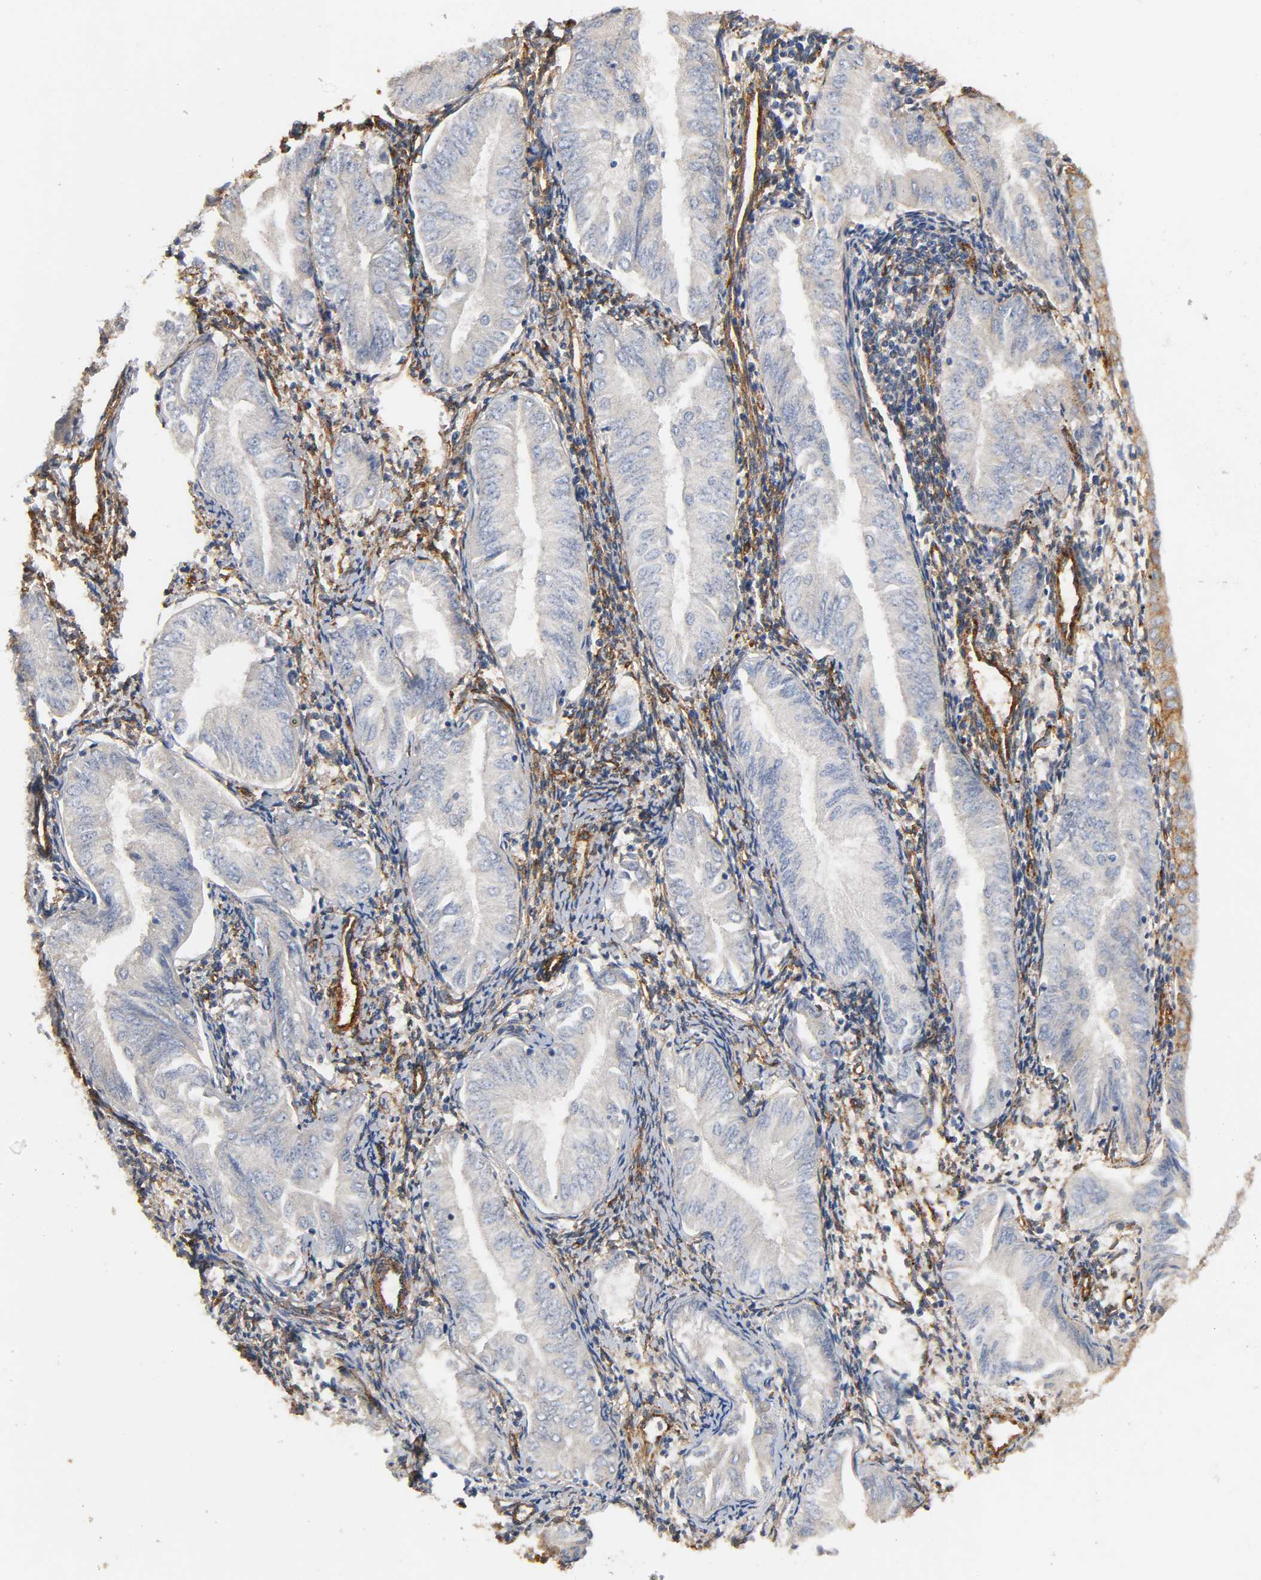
{"staining": {"intensity": "weak", "quantity": "<25%", "location": "cytoplasmic/membranous"}, "tissue": "endometrial cancer", "cell_type": "Tumor cells", "image_type": "cancer", "snomed": [{"axis": "morphology", "description": "Adenocarcinoma, NOS"}, {"axis": "topography", "description": "Endometrium"}], "caption": "Image shows no protein staining in tumor cells of endometrial cancer tissue.", "gene": "IFITM3", "patient": {"sex": "female", "age": 53}}